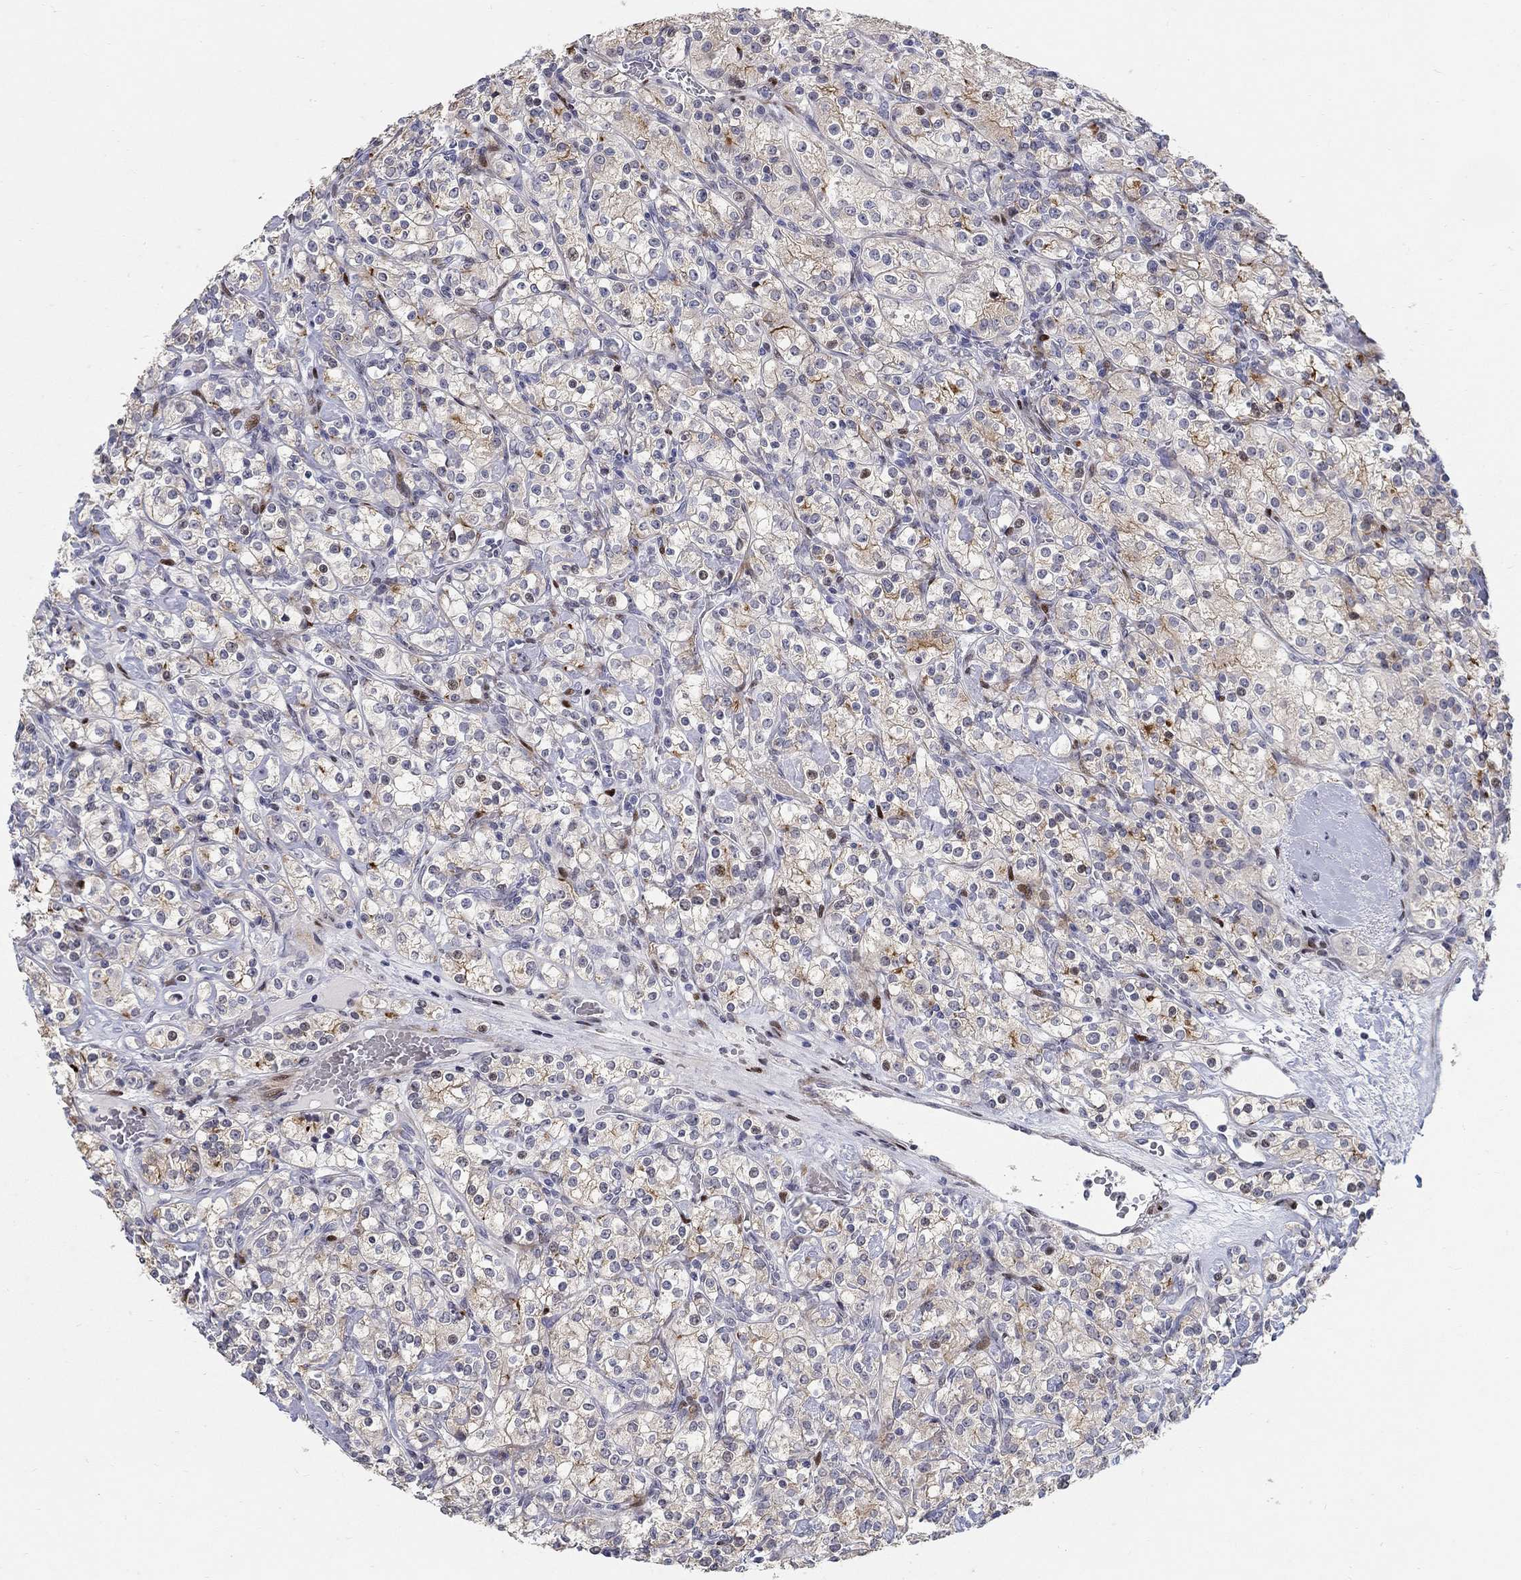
{"staining": {"intensity": "moderate", "quantity": "25%-75%", "location": "cytoplasmic/membranous"}, "tissue": "renal cancer", "cell_type": "Tumor cells", "image_type": "cancer", "snomed": [{"axis": "morphology", "description": "Adenocarcinoma, NOS"}, {"axis": "topography", "description": "Kidney"}], "caption": "Immunohistochemistry photomicrograph of adenocarcinoma (renal) stained for a protein (brown), which demonstrates medium levels of moderate cytoplasmic/membranous positivity in about 25%-75% of tumor cells.", "gene": "RAPGEF5", "patient": {"sex": "male", "age": 77}}